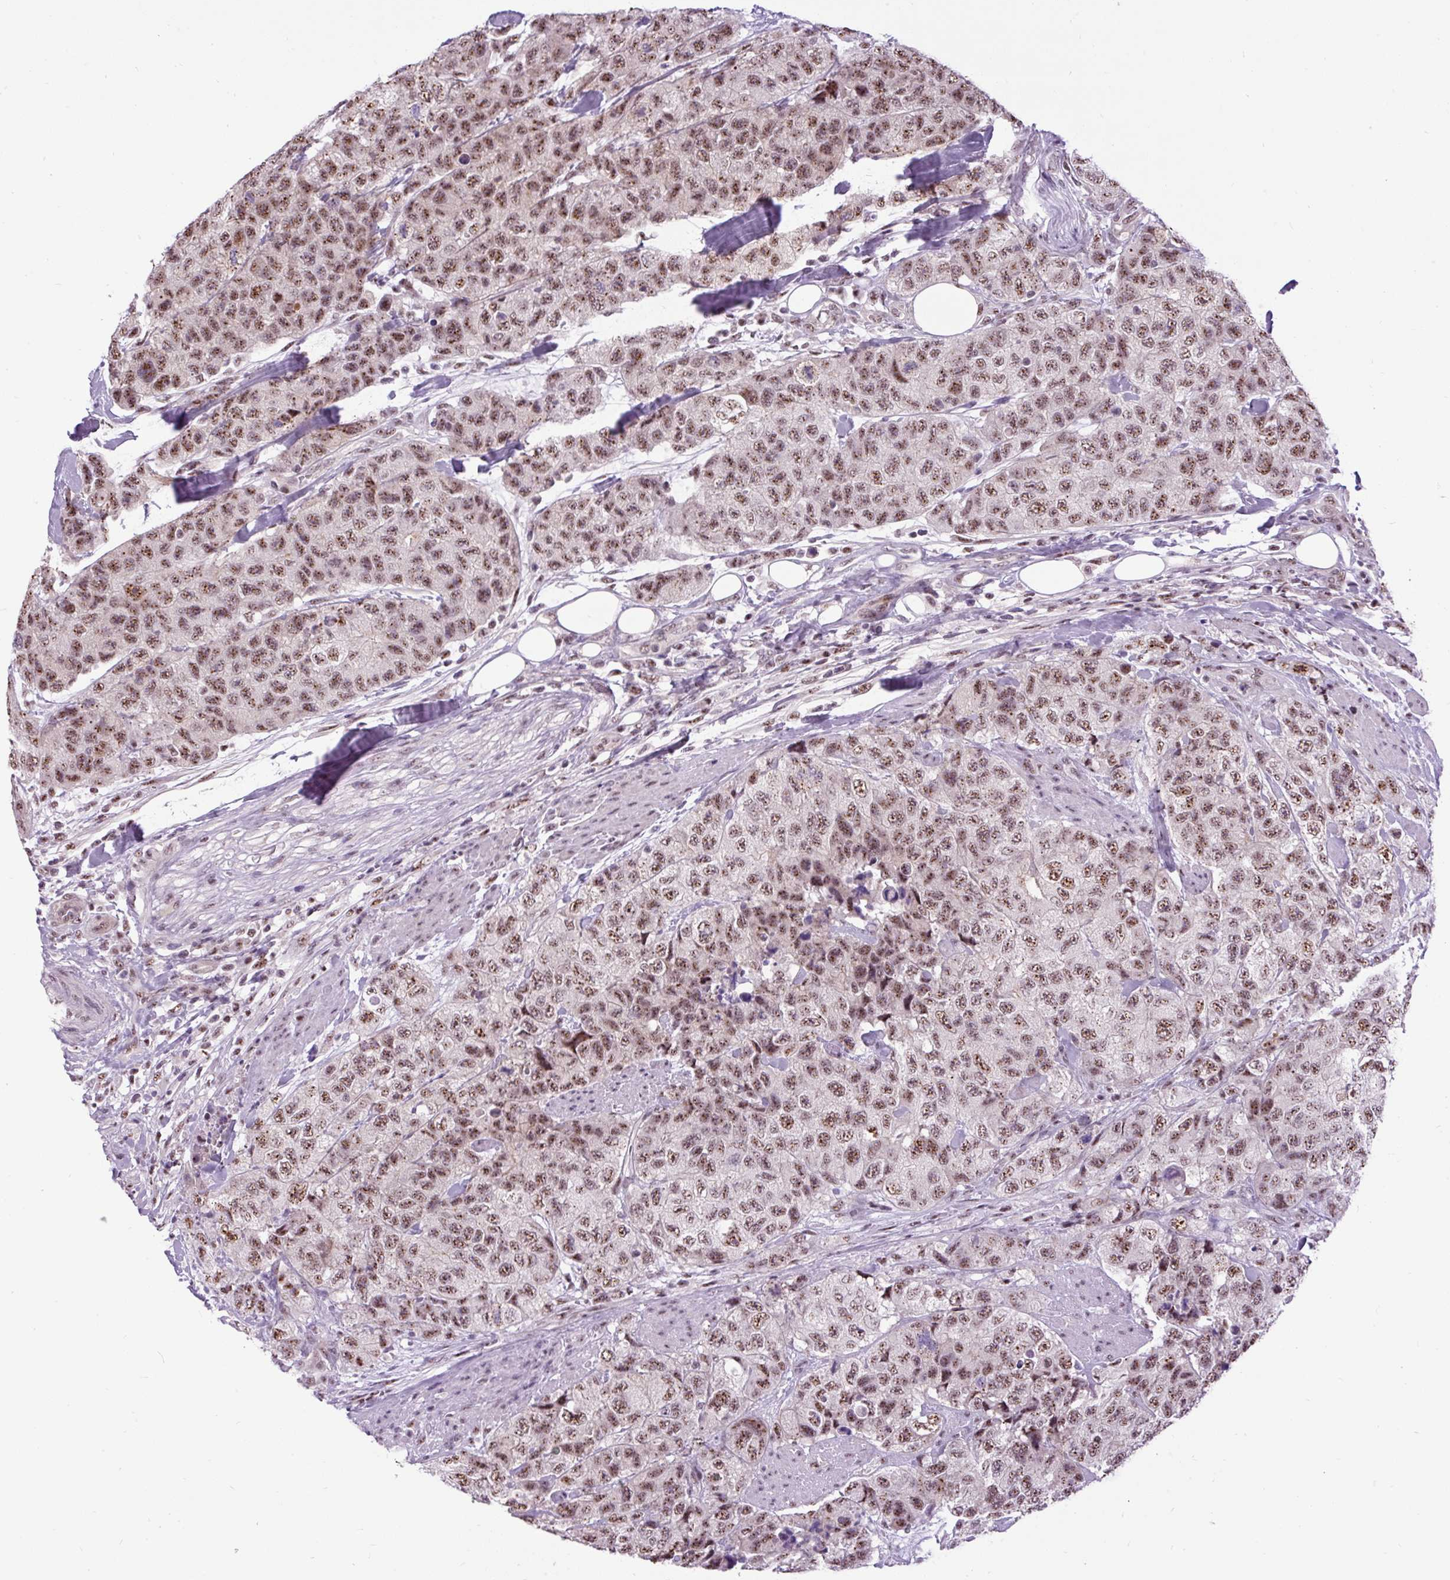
{"staining": {"intensity": "moderate", "quantity": ">75%", "location": "nuclear"}, "tissue": "urothelial cancer", "cell_type": "Tumor cells", "image_type": "cancer", "snomed": [{"axis": "morphology", "description": "Urothelial carcinoma, High grade"}, {"axis": "topography", "description": "Urinary bladder"}], "caption": "Protein staining displays moderate nuclear expression in about >75% of tumor cells in urothelial cancer. (brown staining indicates protein expression, while blue staining denotes nuclei).", "gene": "SMC5", "patient": {"sex": "female", "age": 78}}